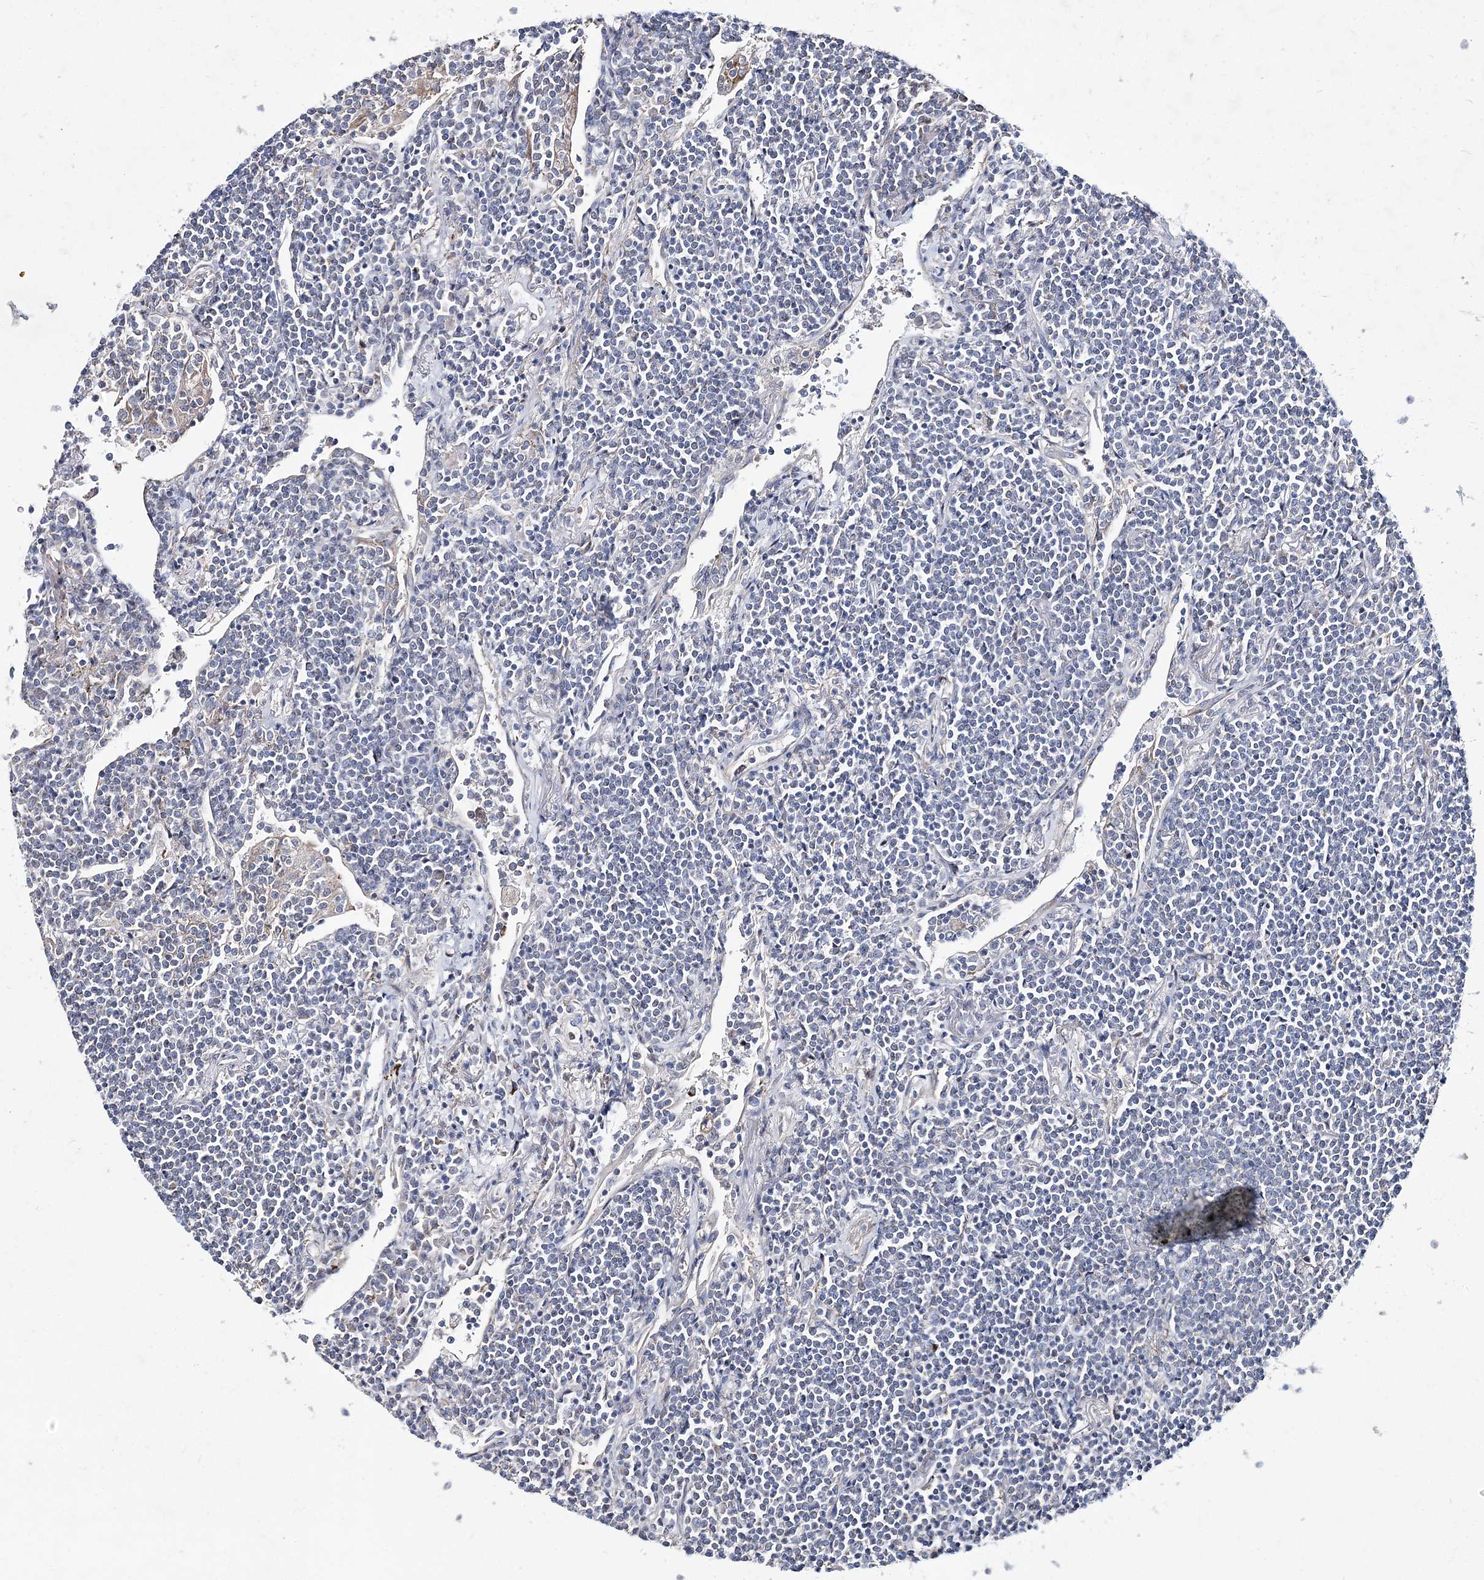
{"staining": {"intensity": "negative", "quantity": "none", "location": "none"}, "tissue": "lymphoma", "cell_type": "Tumor cells", "image_type": "cancer", "snomed": [{"axis": "morphology", "description": "Malignant lymphoma, non-Hodgkin's type, Low grade"}, {"axis": "topography", "description": "Lung"}], "caption": "A micrograph of human low-grade malignant lymphoma, non-Hodgkin's type is negative for staining in tumor cells.", "gene": "ANO1", "patient": {"sex": "female", "age": 71}}